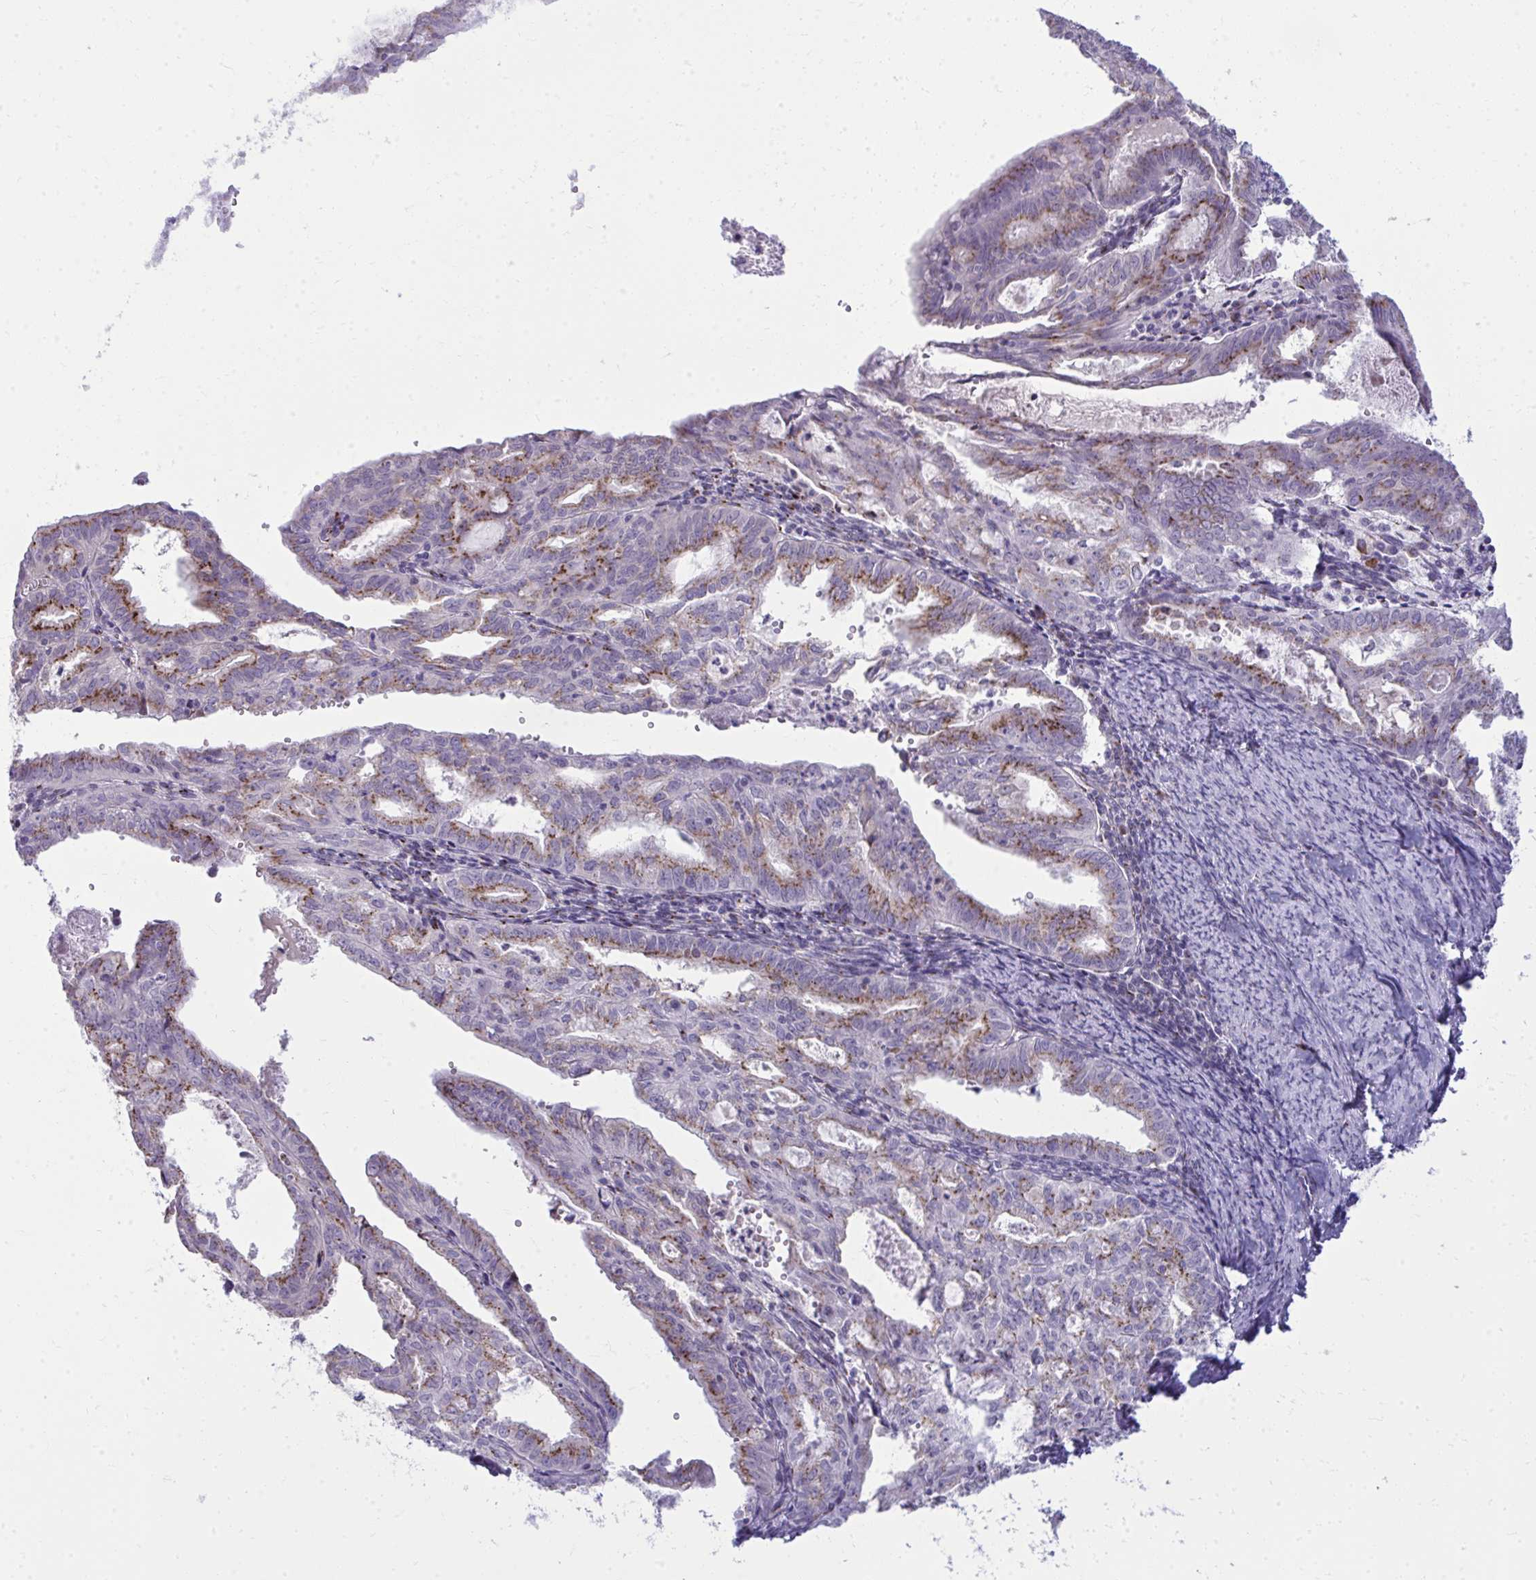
{"staining": {"intensity": "moderate", "quantity": "25%-75%", "location": "cytoplasmic/membranous"}, "tissue": "endometrial cancer", "cell_type": "Tumor cells", "image_type": "cancer", "snomed": [{"axis": "morphology", "description": "Adenocarcinoma, NOS"}, {"axis": "topography", "description": "Endometrium"}], "caption": "Moderate cytoplasmic/membranous positivity is appreciated in about 25%-75% of tumor cells in endometrial cancer.", "gene": "DTX4", "patient": {"sex": "female", "age": 70}}